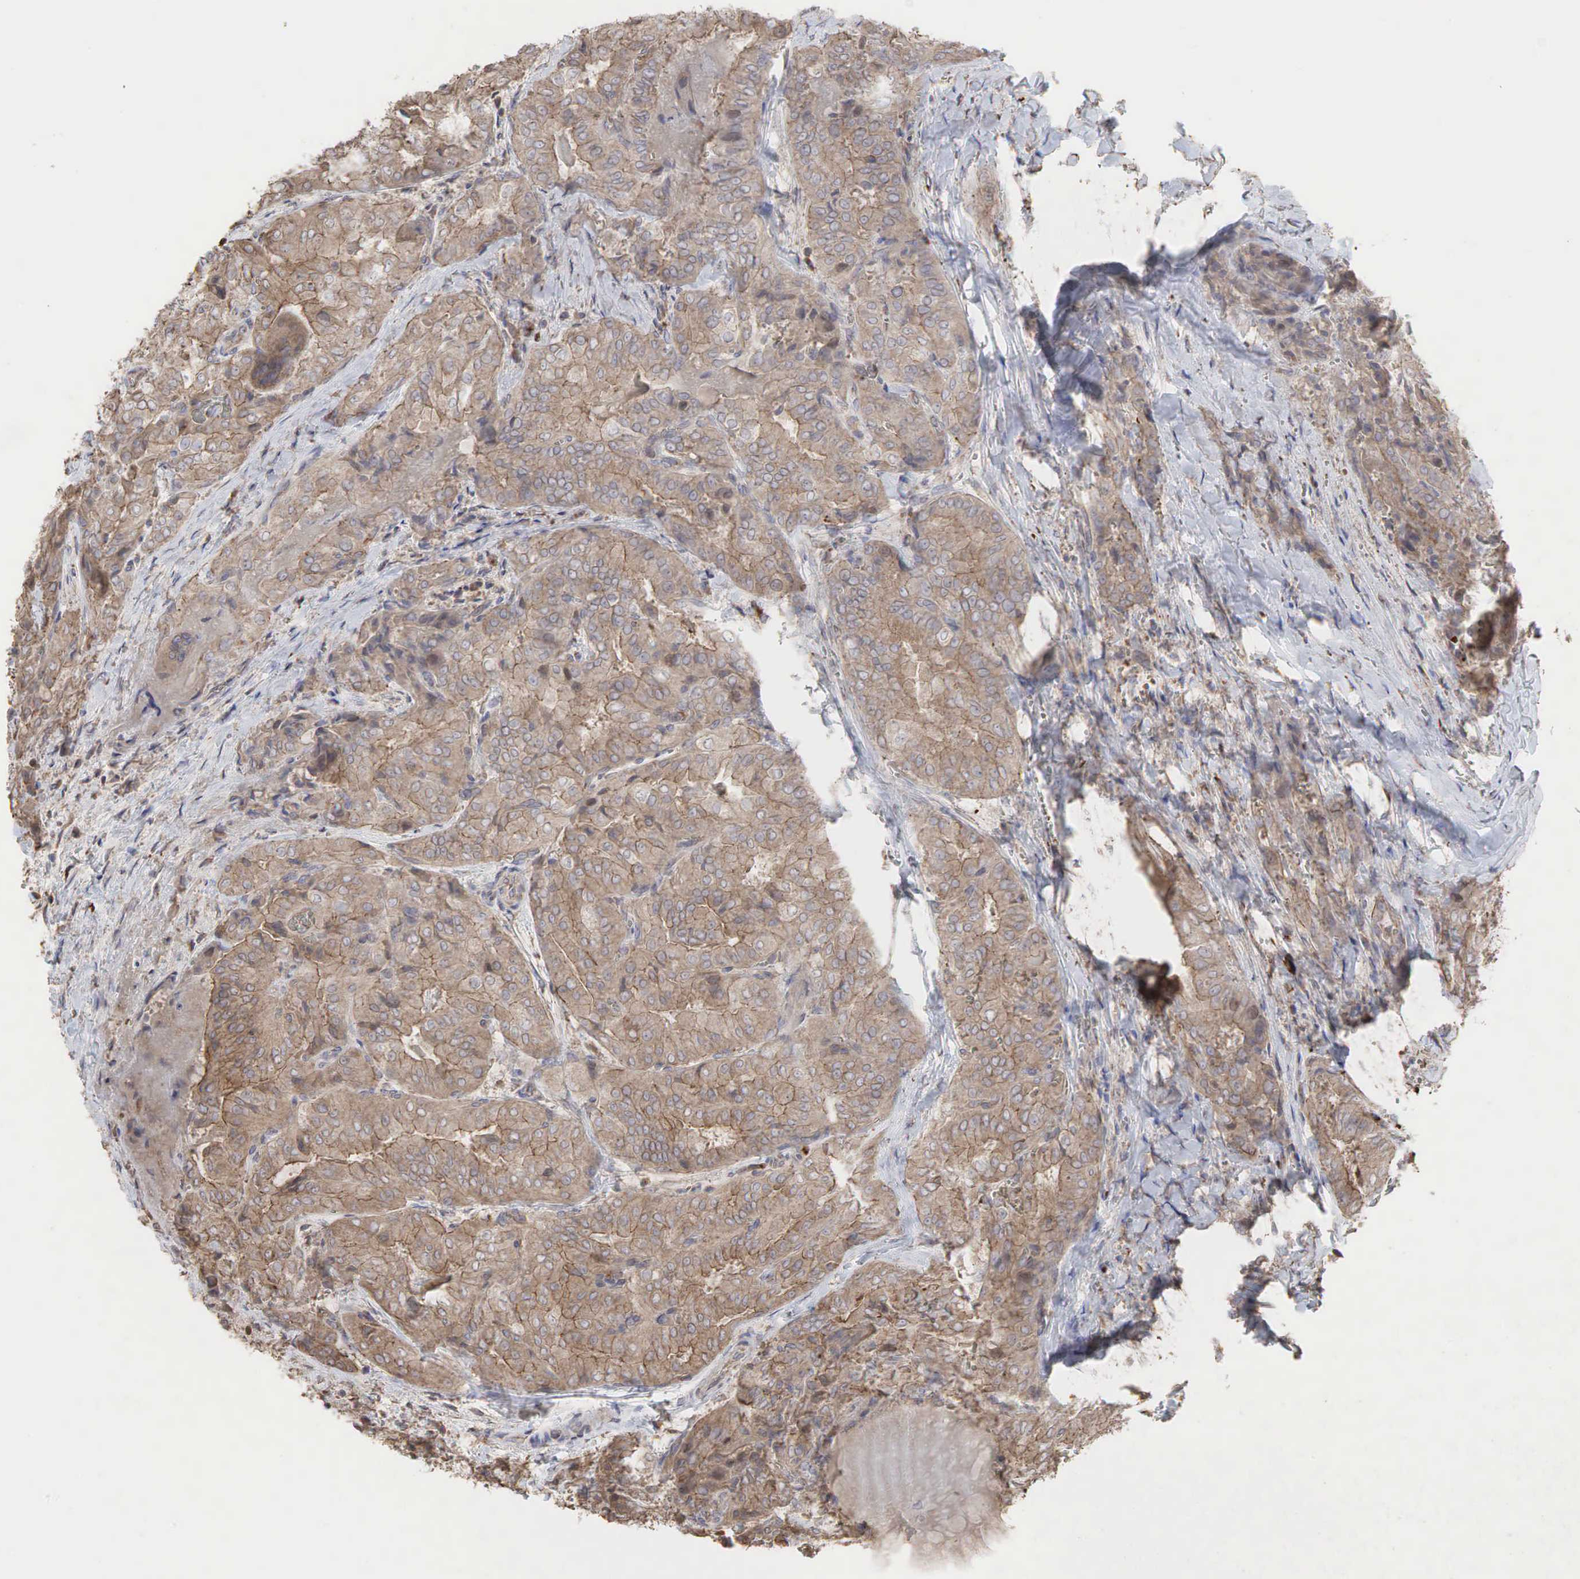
{"staining": {"intensity": "moderate", "quantity": ">75%", "location": "cytoplasmic/membranous"}, "tissue": "thyroid cancer", "cell_type": "Tumor cells", "image_type": "cancer", "snomed": [{"axis": "morphology", "description": "Papillary adenocarcinoma, NOS"}, {"axis": "topography", "description": "Thyroid gland"}], "caption": "There is medium levels of moderate cytoplasmic/membranous expression in tumor cells of papillary adenocarcinoma (thyroid), as demonstrated by immunohistochemical staining (brown color).", "gene": "PABPC5", "patient": {"sex": "female", "age": 71}}